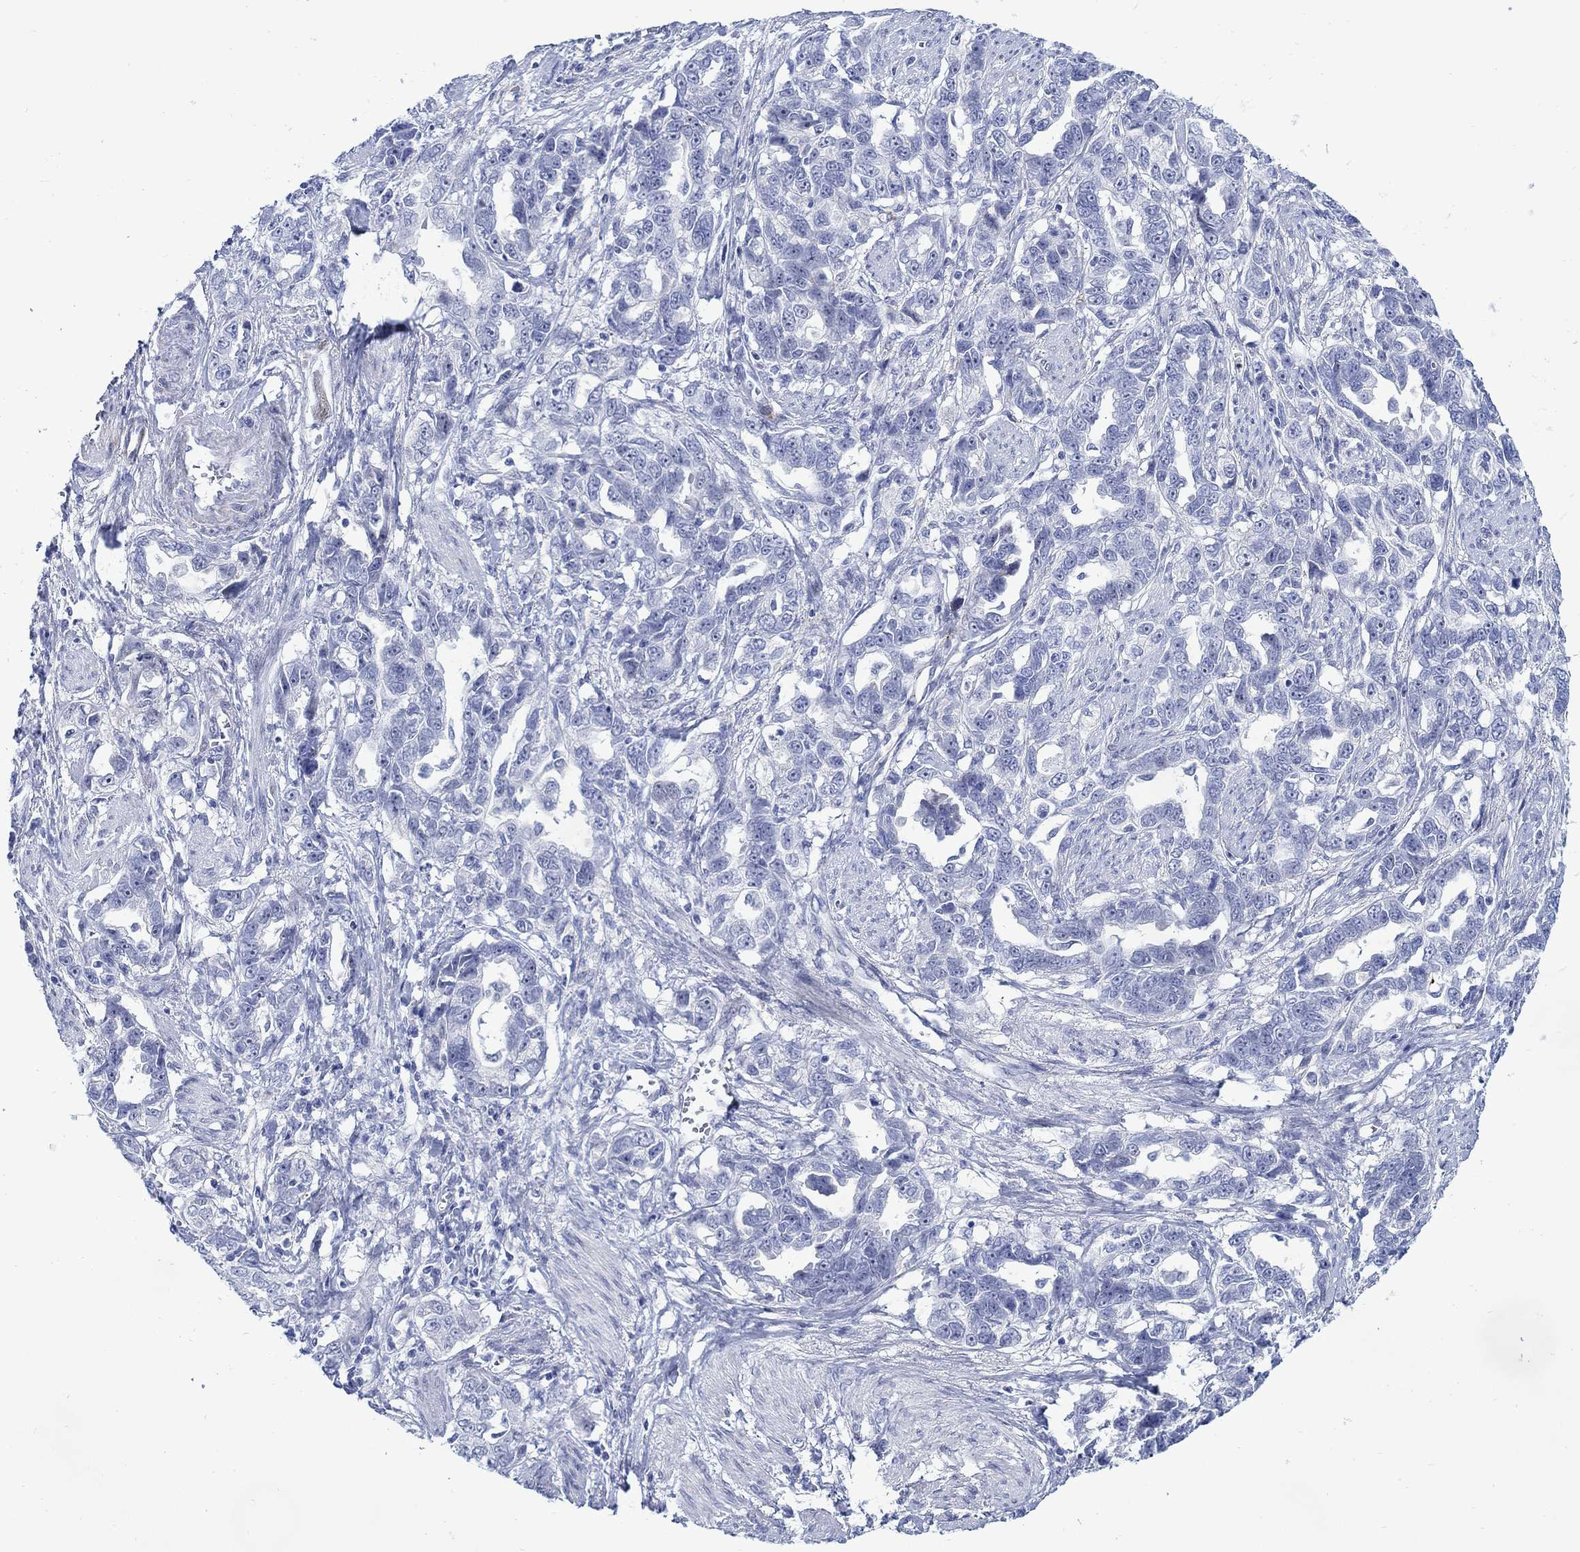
{"staining": {"intensity": "negative", "quantity": "none", "location": "none"}, "tissue": "ovarian cancer", "cell_type": "Tumor cells", "image_type": "cancer", "snomed": [{"axis": "morphology", "description": "Cystadenocarcinoma, serous, NOS"}, {"axis": "topography", "description": "Ovary"}], "caption": "The immunohistochemistry image has no significant positivity in tumor cells of ovarian serous cystadenocarcinoma tissue.", "gene": "KSR2", "patient": {"sex": "female", "age": 51}}